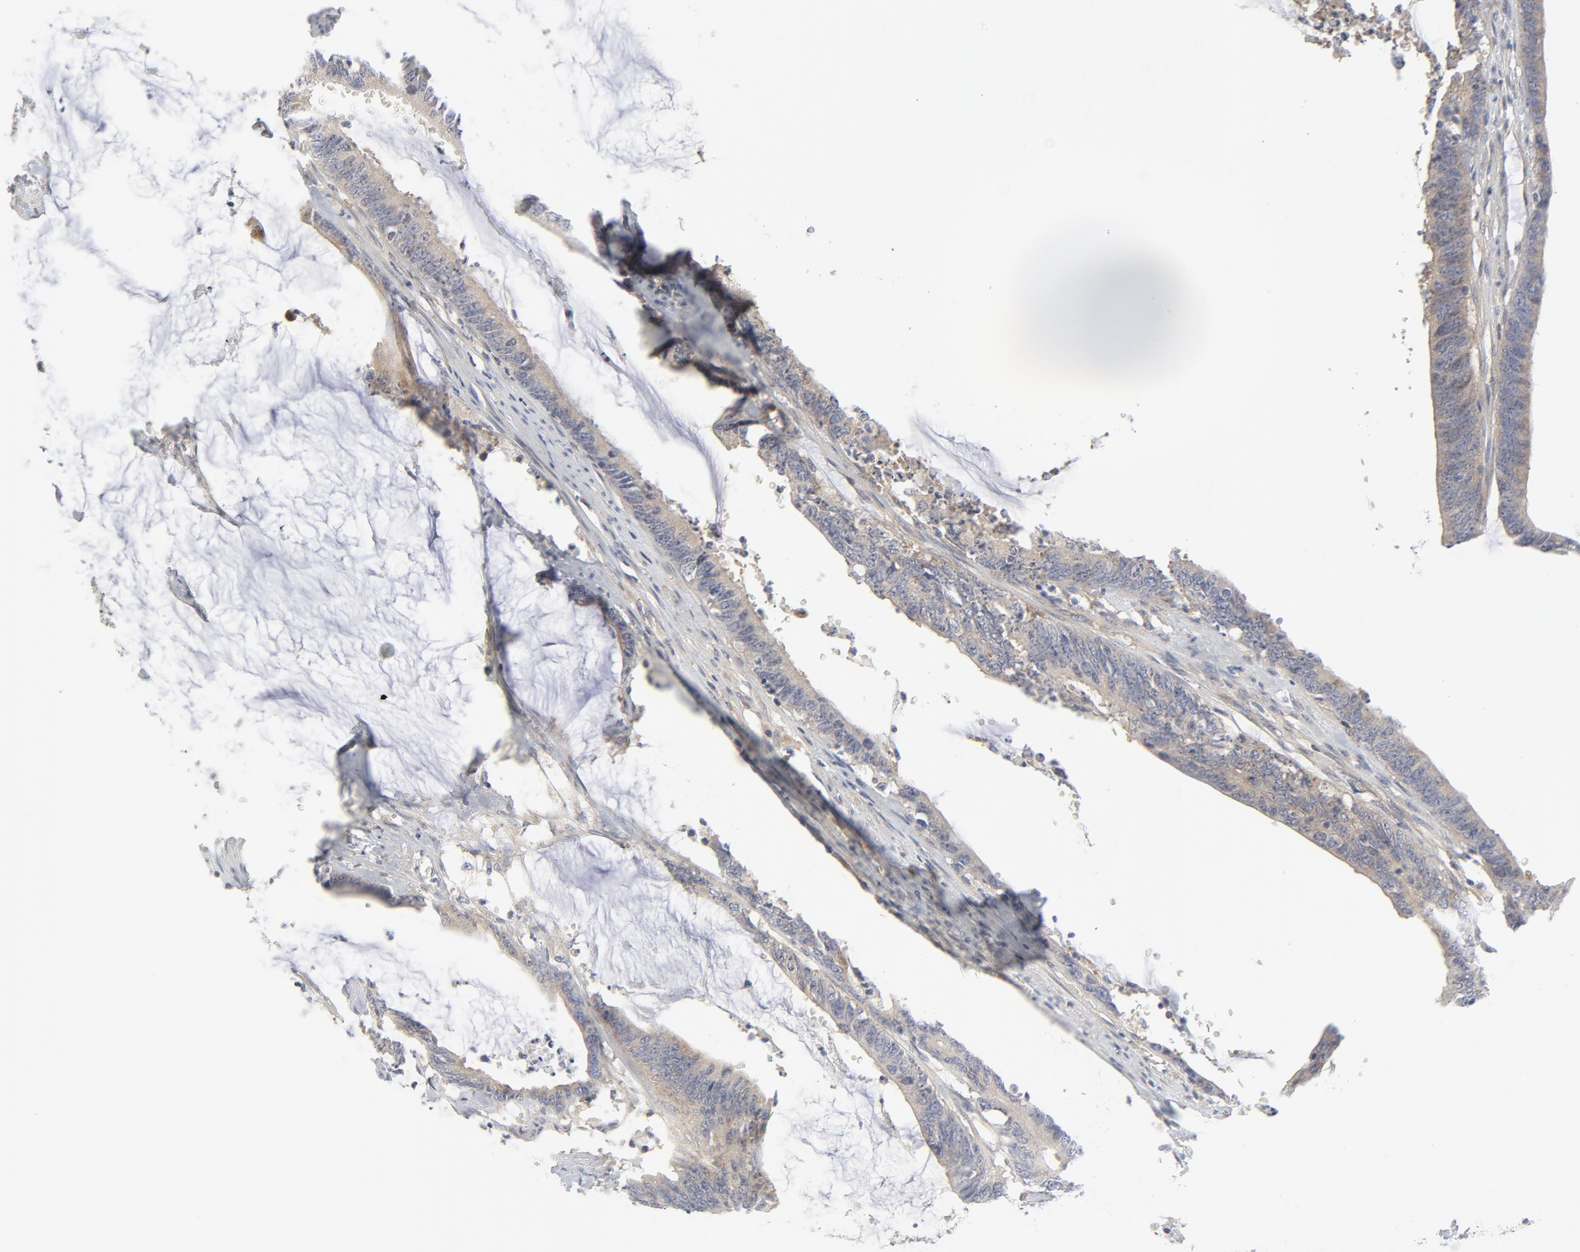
{"staining": {"intensity": "weak", "quantity": ">75%", "location": "cytoplasmic/membranous"}, "tissue": "colorectal cancer", "cell_type": "Tumor cells", "image_type": "cancer", "snomed": [{"axis": "morphology", "description": "Adenocarcinoma, NOS"}, {"axis": "topography", "description": "Rectum"}], "caption": "This is an image of immunohistochemistry (IHC) staining of adenocarcinoma (colorectal), which shows weak staining in the cytoplasmic/membranous of tumor cells.", "gene": "BAD", "patient": {"sex": "female", "age": 66}}